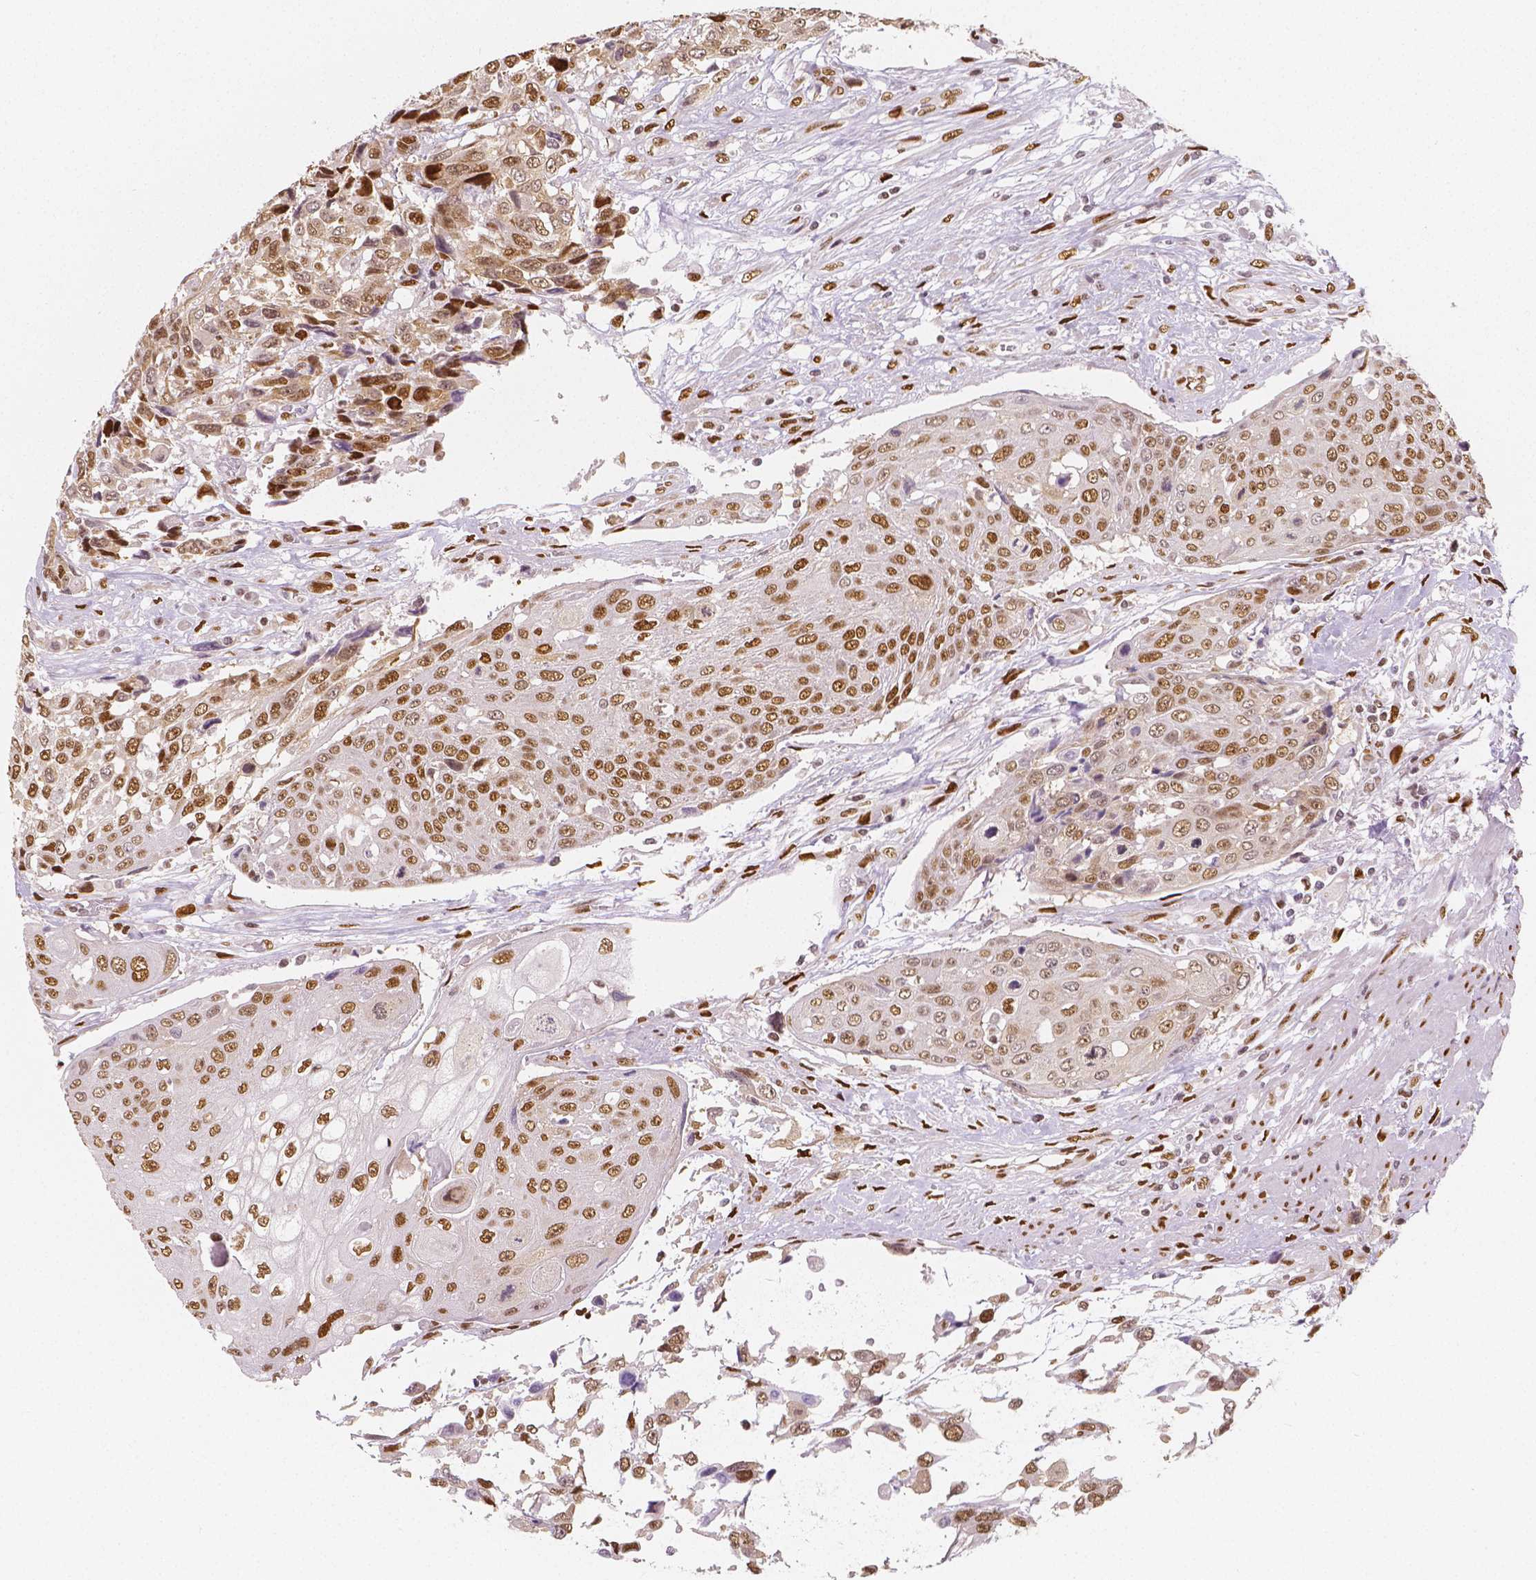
{"staining": {"intensity": "moderate", "quantity": ">75%", "location": "nuclear"}, "tissue": "urothelial cancer", "cell_type": "Tumor cells", "image_type": "cancer", "snomed": [{"axis": "morphology", "description": "Urothelial carcinoma, High grade"}, {"axis": "topography", "description": "Urinary bladder"}], "caption": "Protein staining demonstrates moderate nuclear positivity in about >75% of tumor cells in high-grade urothelial carcinoma.", "gene": "NUCKS1", "patient": {"sex": "female", "age": 70}}